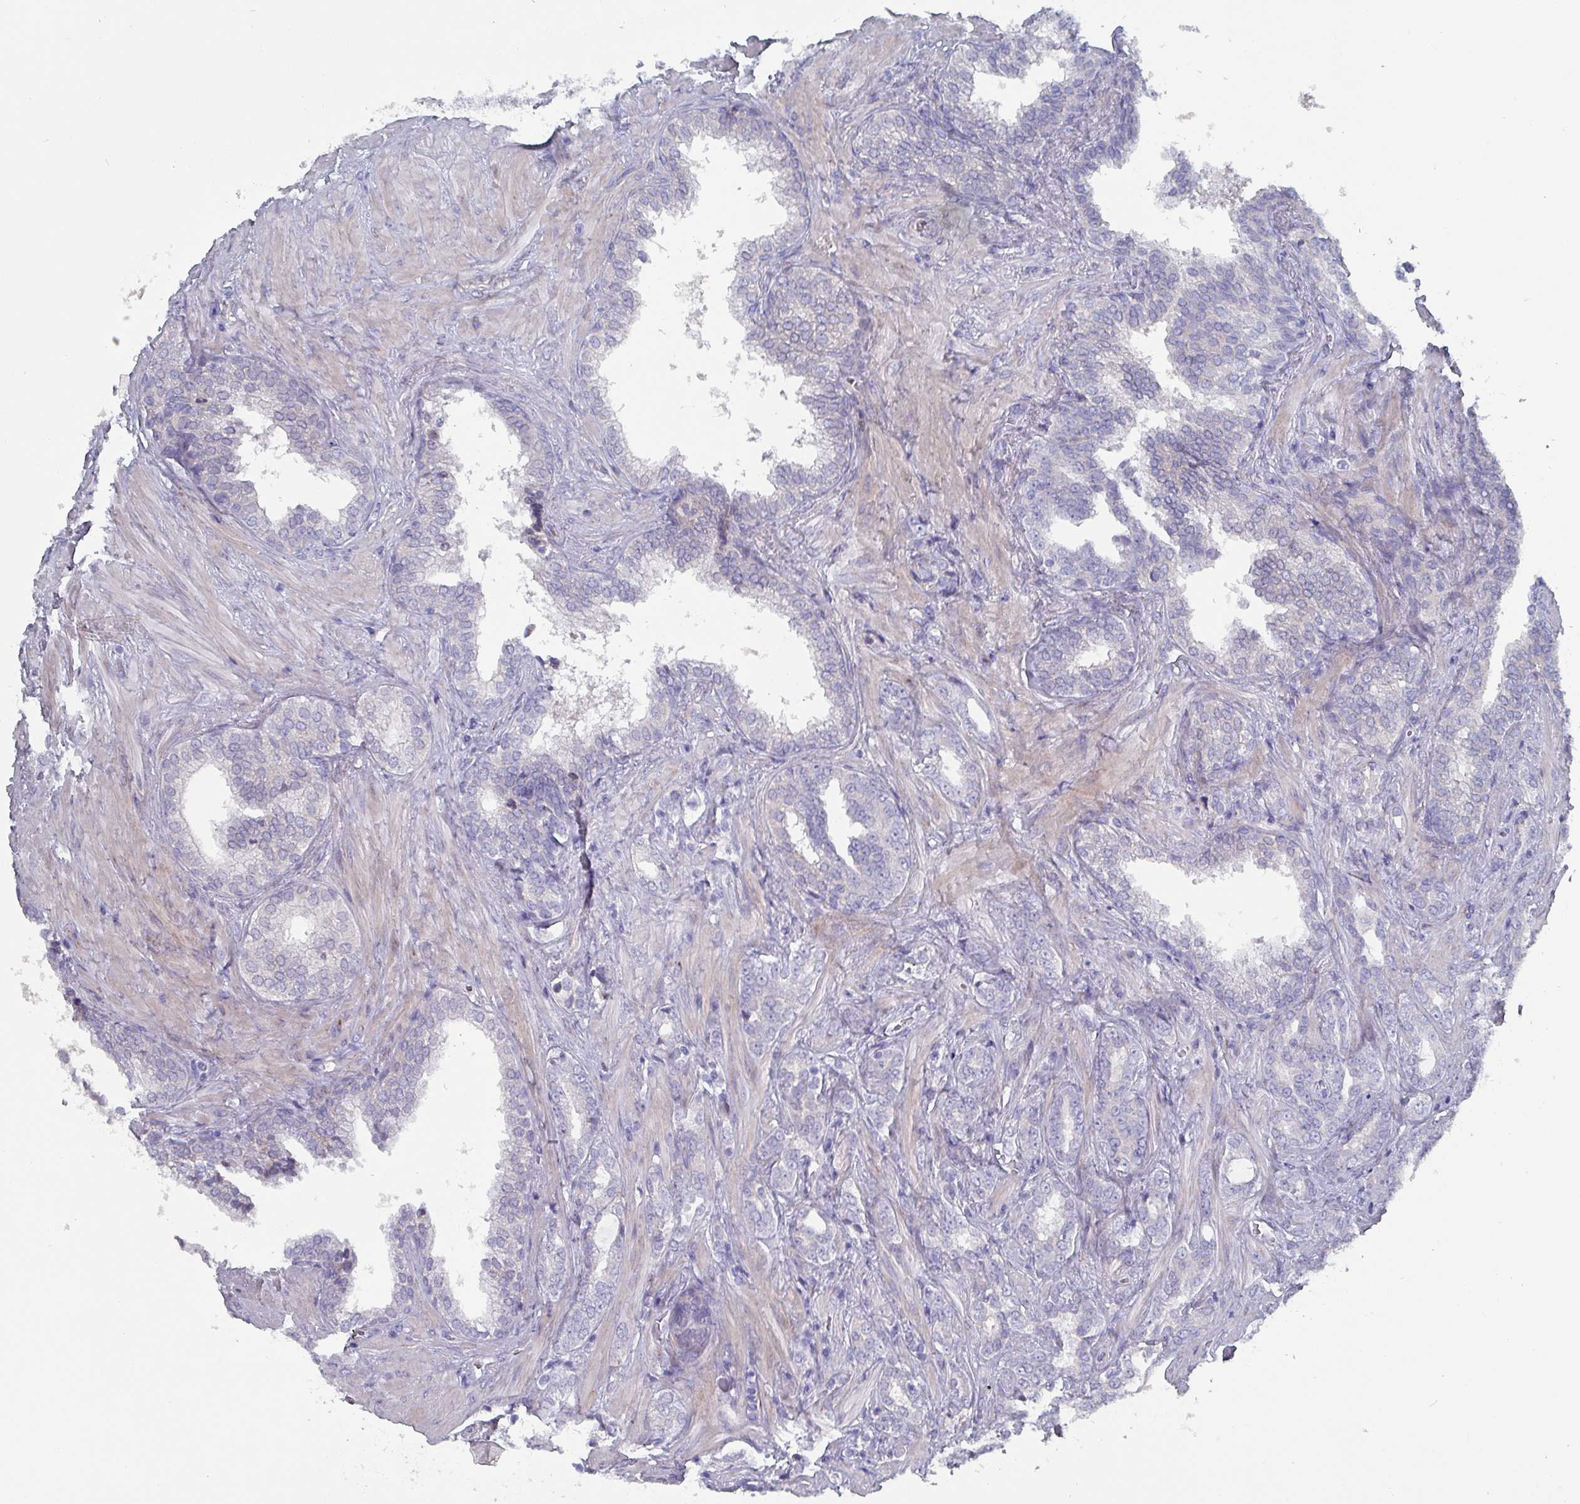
{"staining": {"intensity": "negative", "quantity": "none", "location": "none"}, "tissue": "prostate cancer", "cell_type": "Tumor cells", "image_type": "cancer", "snomed": [{"axis": "morphology", "description": "Adenocarcinoma, High grade"}, {"axis": "topography", "description": "Prostate and seminal vesicle, NOS"}], "caption": "High power microscopy micrograph of an immunohistochemistry histopathology image of prostate cancer, revealing no significant staining in tumor cells.", "gene": "DRD5", "patient": {"sex": "male", "age": 67}}